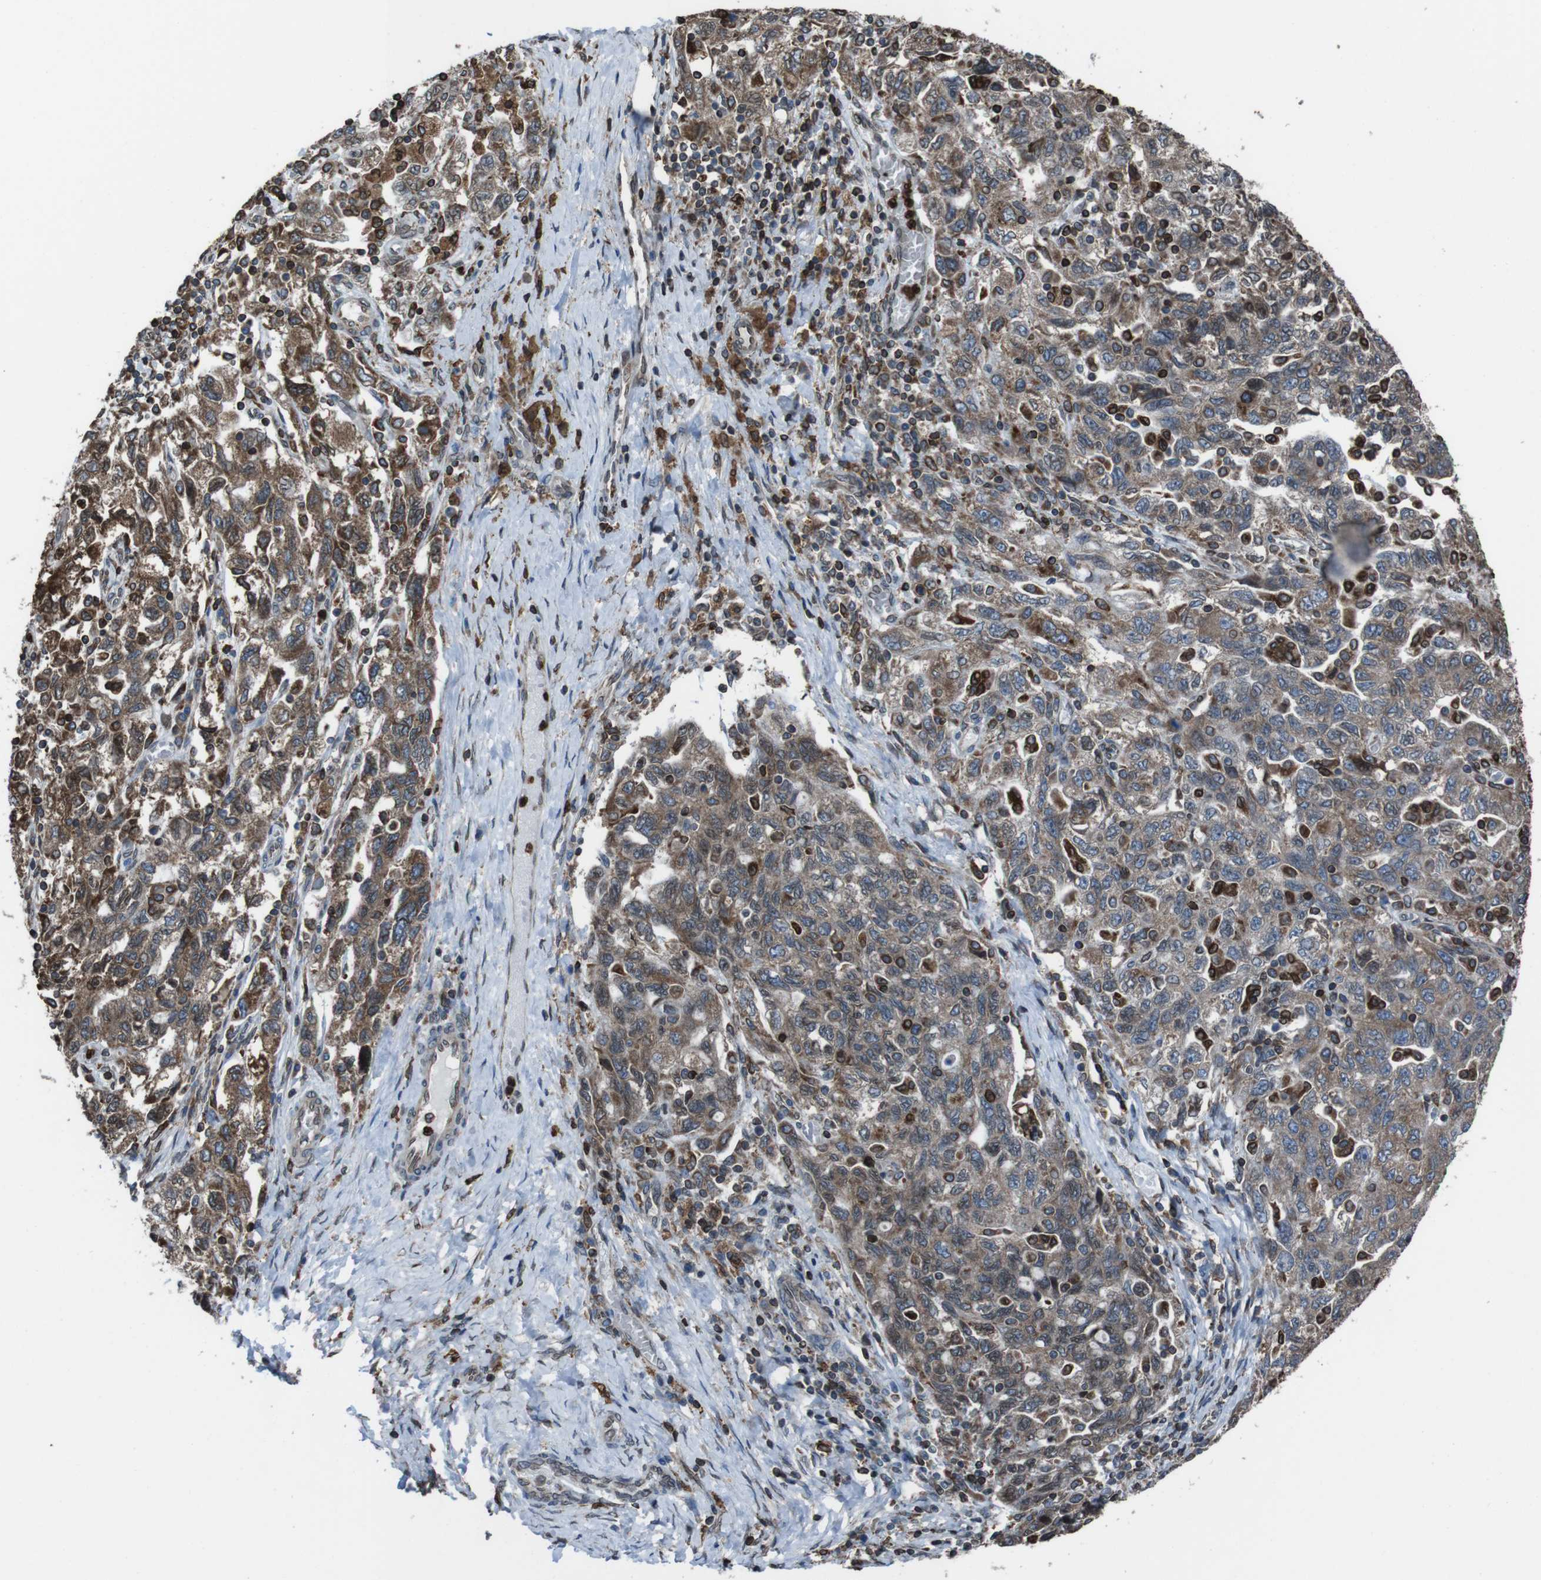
{"staining": {"intensity": "moderate", "quantity": ">75%", "location": "cytoplasmic/membranous"}, "tissue": "ovarian cancer", "cell_type": "Tumor cells", "image_type": "cancer", "snomed": [{"axis": "morphology", "description": "Carcinoma, NOS"}, {"axis": "morphology", "description": "Cystadenocarcinoma, serous, NOS"}, {"axis": "topography", "description": "Ovary"}], "caption": "DAB (3,3'-diaminobenzidine) immunohistochemical staining of human serous cystadenocarcinoma (ovarian) reveals moderate cytoplasmic/membranous protein staining in about >75% of tumor cells.", "gene": "APMAP", "patient": {"sex": "female", "age": 69}}